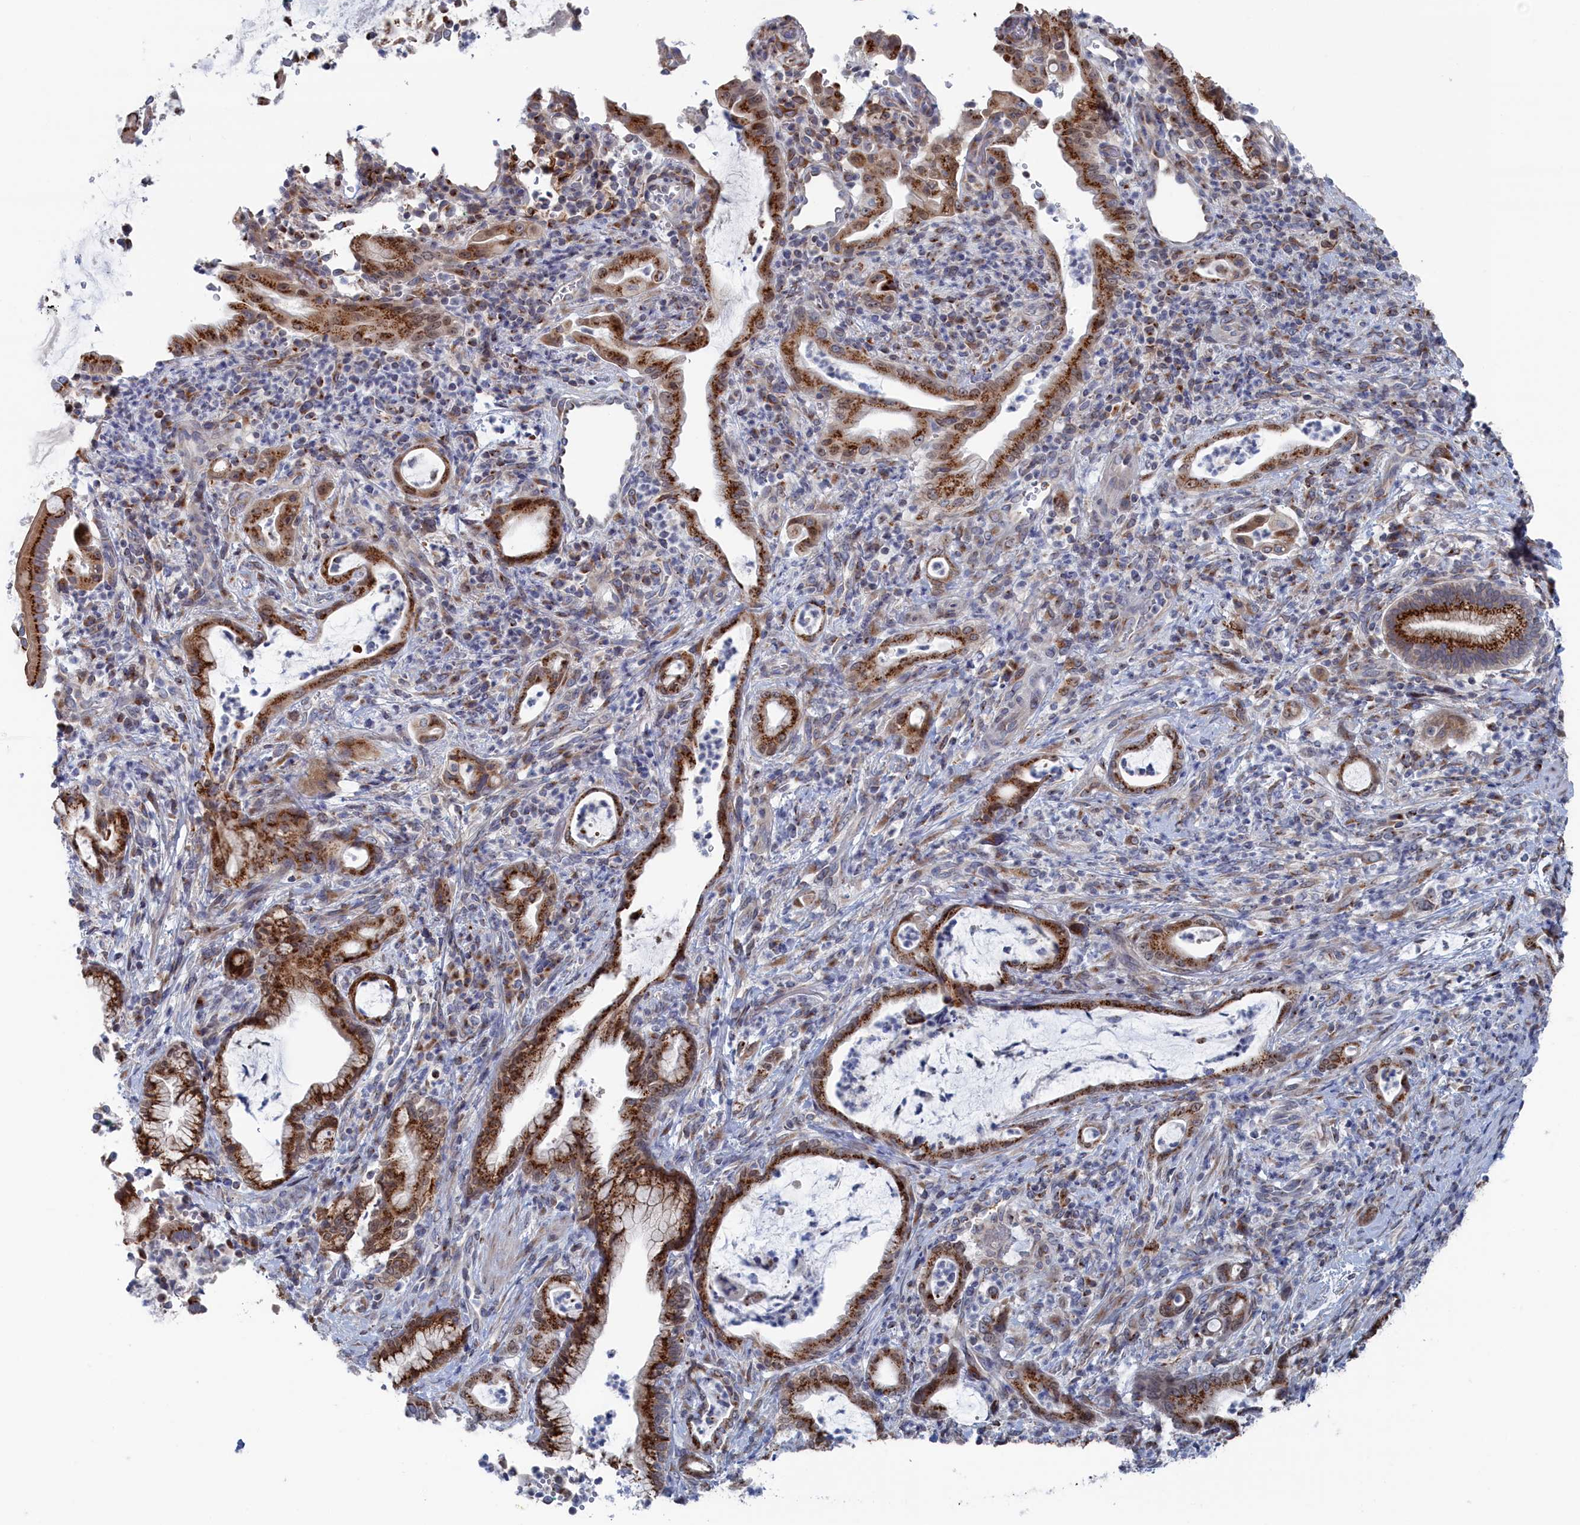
{"staining": {"intensity": "strong", "quantity": ">75%", "location": "cytoplasmic/membranous"}, "tissue": "pancreatic cancer", "cell_type": "Tumor cells", "image_type": "cancer", "snomed": [{"axis": "morphology", "description": "Normal tissue, NOS"}, {"axis": "morphology", "description": "Adenocarcinoma, NOS"}, {"axis": "topography", "description": "Pancreas"}], "caption": "Immunohistochemistry (IHC) of adenocarcinoma (pancreatic) displays high levels of strong cytoplasmic/membranous positivity in approximately >75% of tumor cells.", "gene": "IRX1", "patient": {"sex": "female", "age": 55}}